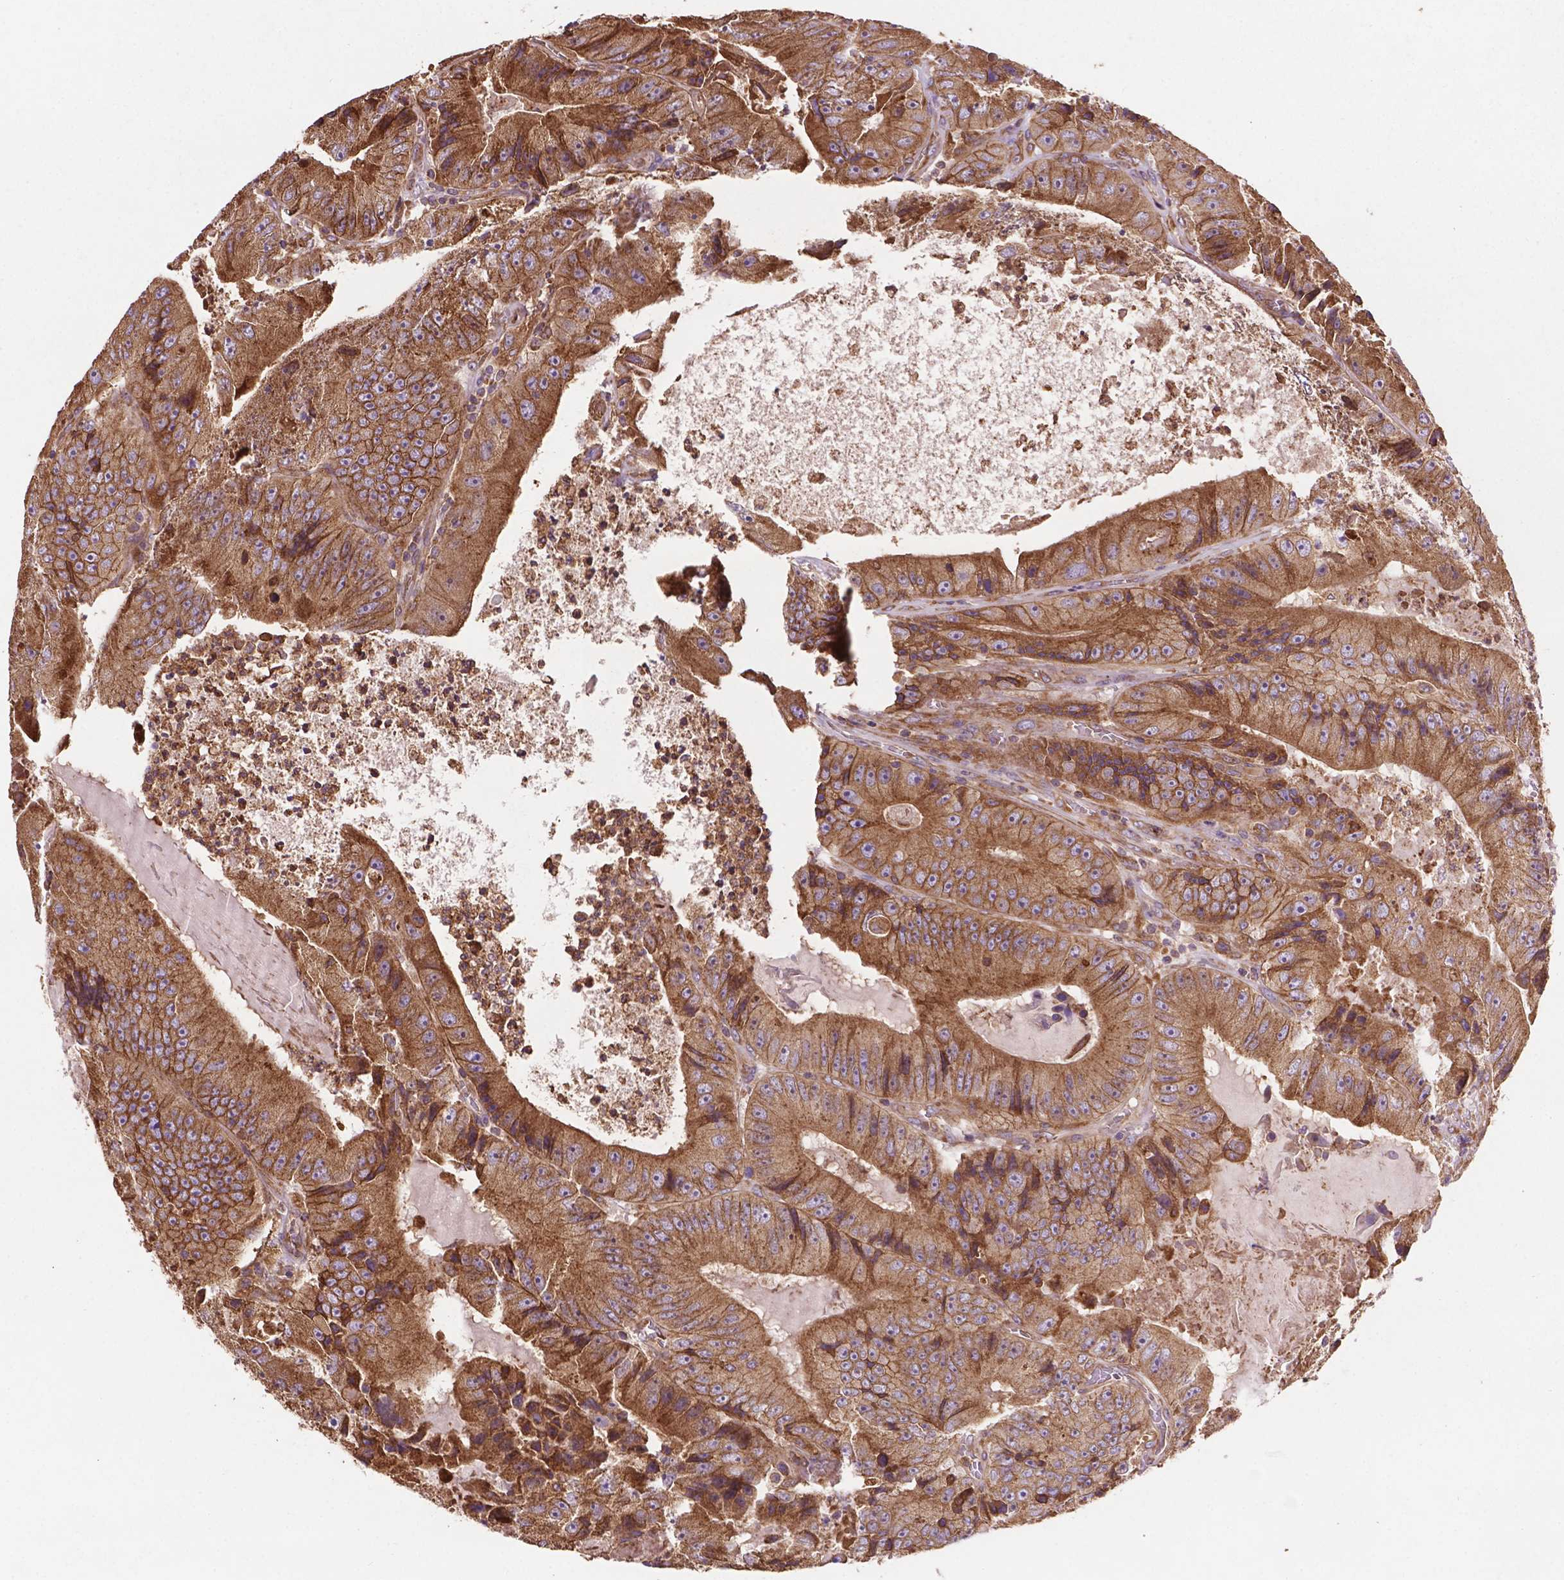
{"staining": {"intensity": "moderate", "quantity": ">75%", "location": "cytoplasmic/membranous"}, "tissue": "colorectal cancer", "cell_type": "Tumor cells", "image_type": "cancer", "snomed": [{"axis": "morphology", "description": "Adenocarcinoma, NOS"}, {"axis": "topography", "description": "Colon"}], "caption": "Immunohistochemistry micrograph of neoplastic tissue: human colorectal cancer stained using IHC shows medium levels of moderate protein expression localized specifically in the cytoplasmic/membranous of tumor cells, appearing as a cytoplasmic/membranous brown color.", "gene": "CCDC71L", "patient": {"sex": "female", "age": 86}}